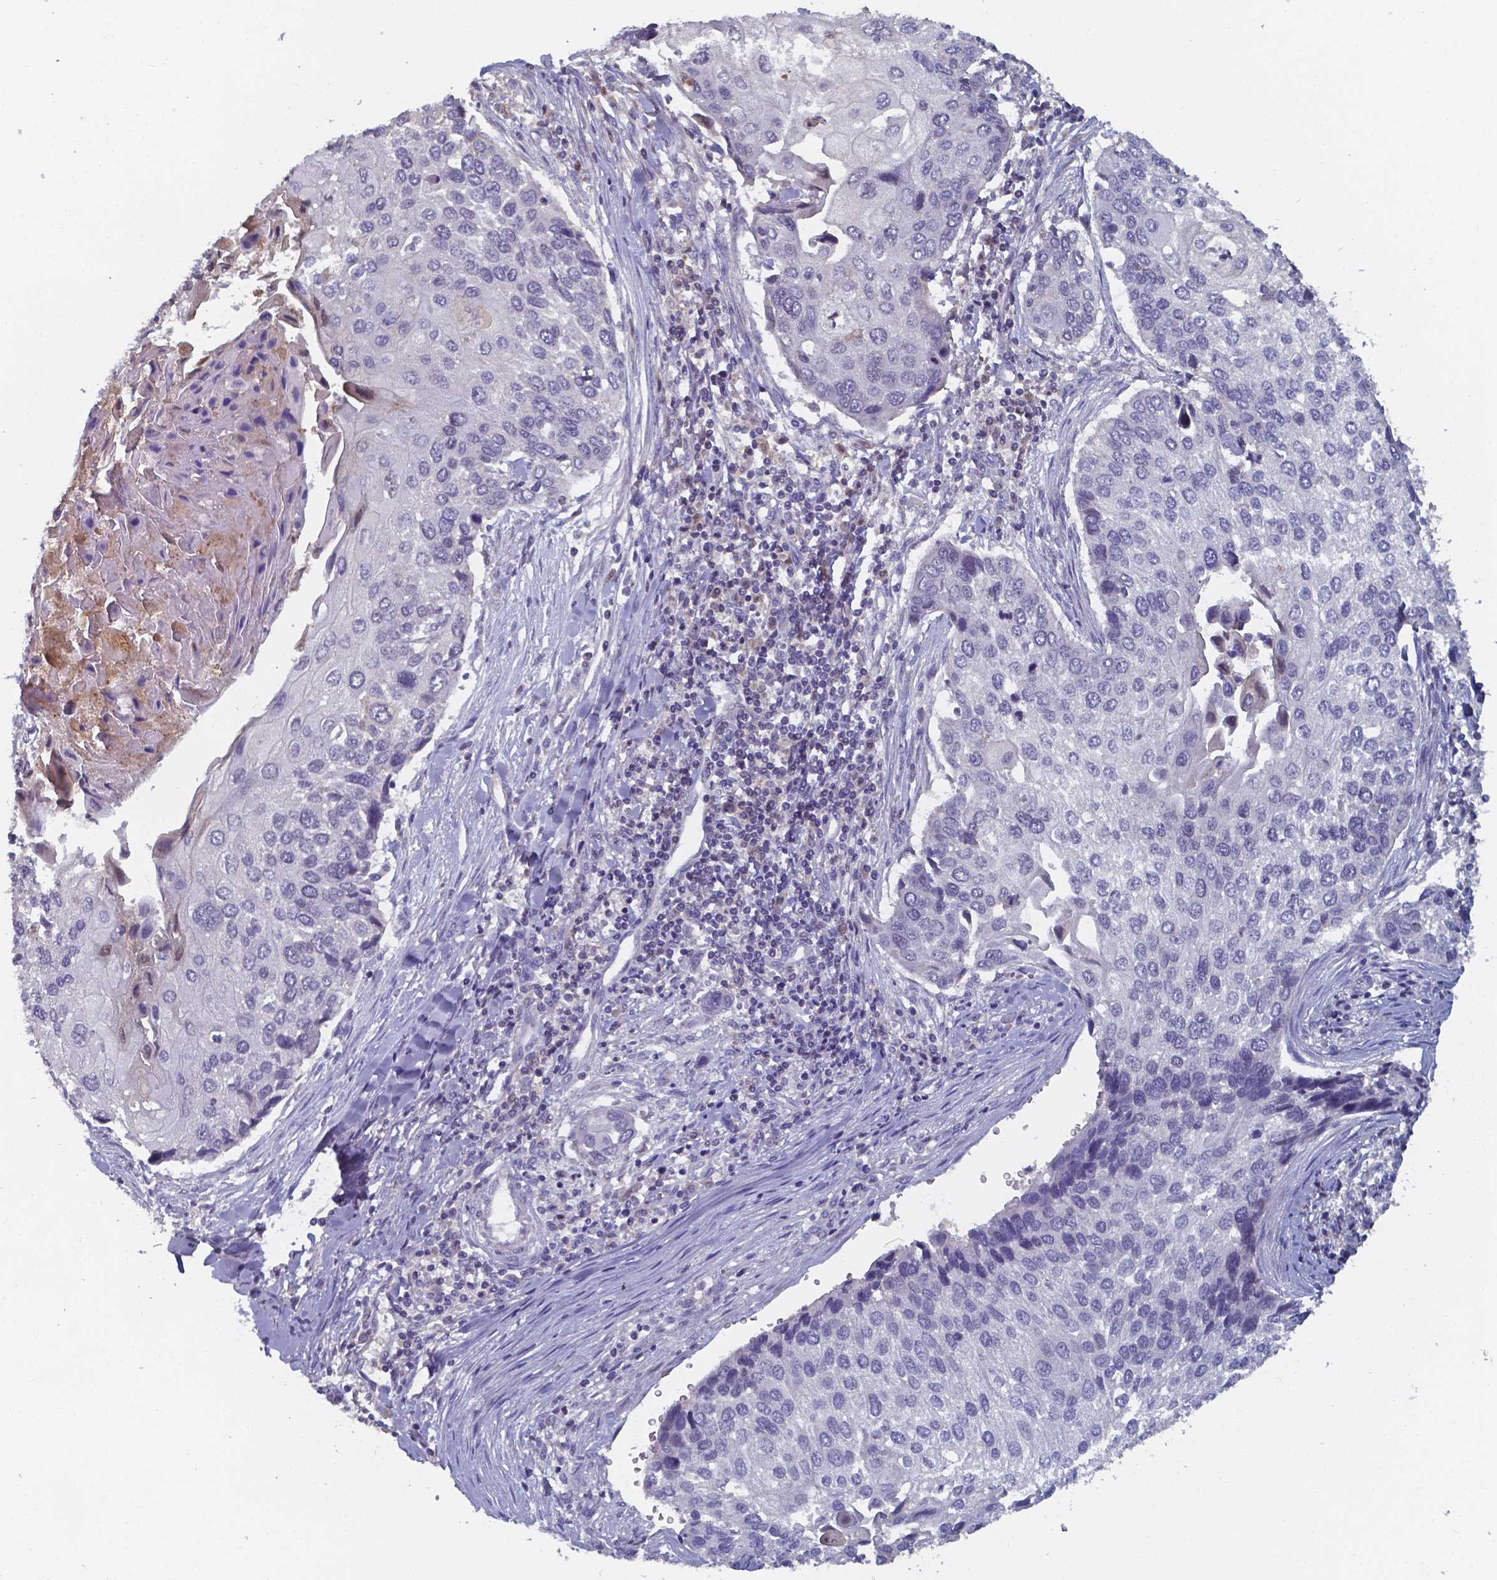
{"staining": {"intensity": "negative", "quantity": "none", "location": "none"}, "tissue": "lung cancer", "cell_type": "Tumor cells", "image_type": "cancer", "snomed": [{"axis": "morphology", "description": "Squamous cell carcinoma, NOS"}, {"axis": "morphology", "description": "Squamous cell carcinoma, metastatic, NOS"}, {"axis": "topography", "description": "Lung"}], "caption": "Metastatic squamous cell carcinoma (lung) was stained to show a protein in brown. There is no significant positivity in tumor cells.", "gene": "BTBD17", "patient": {"sex": "male", "age": 63}}